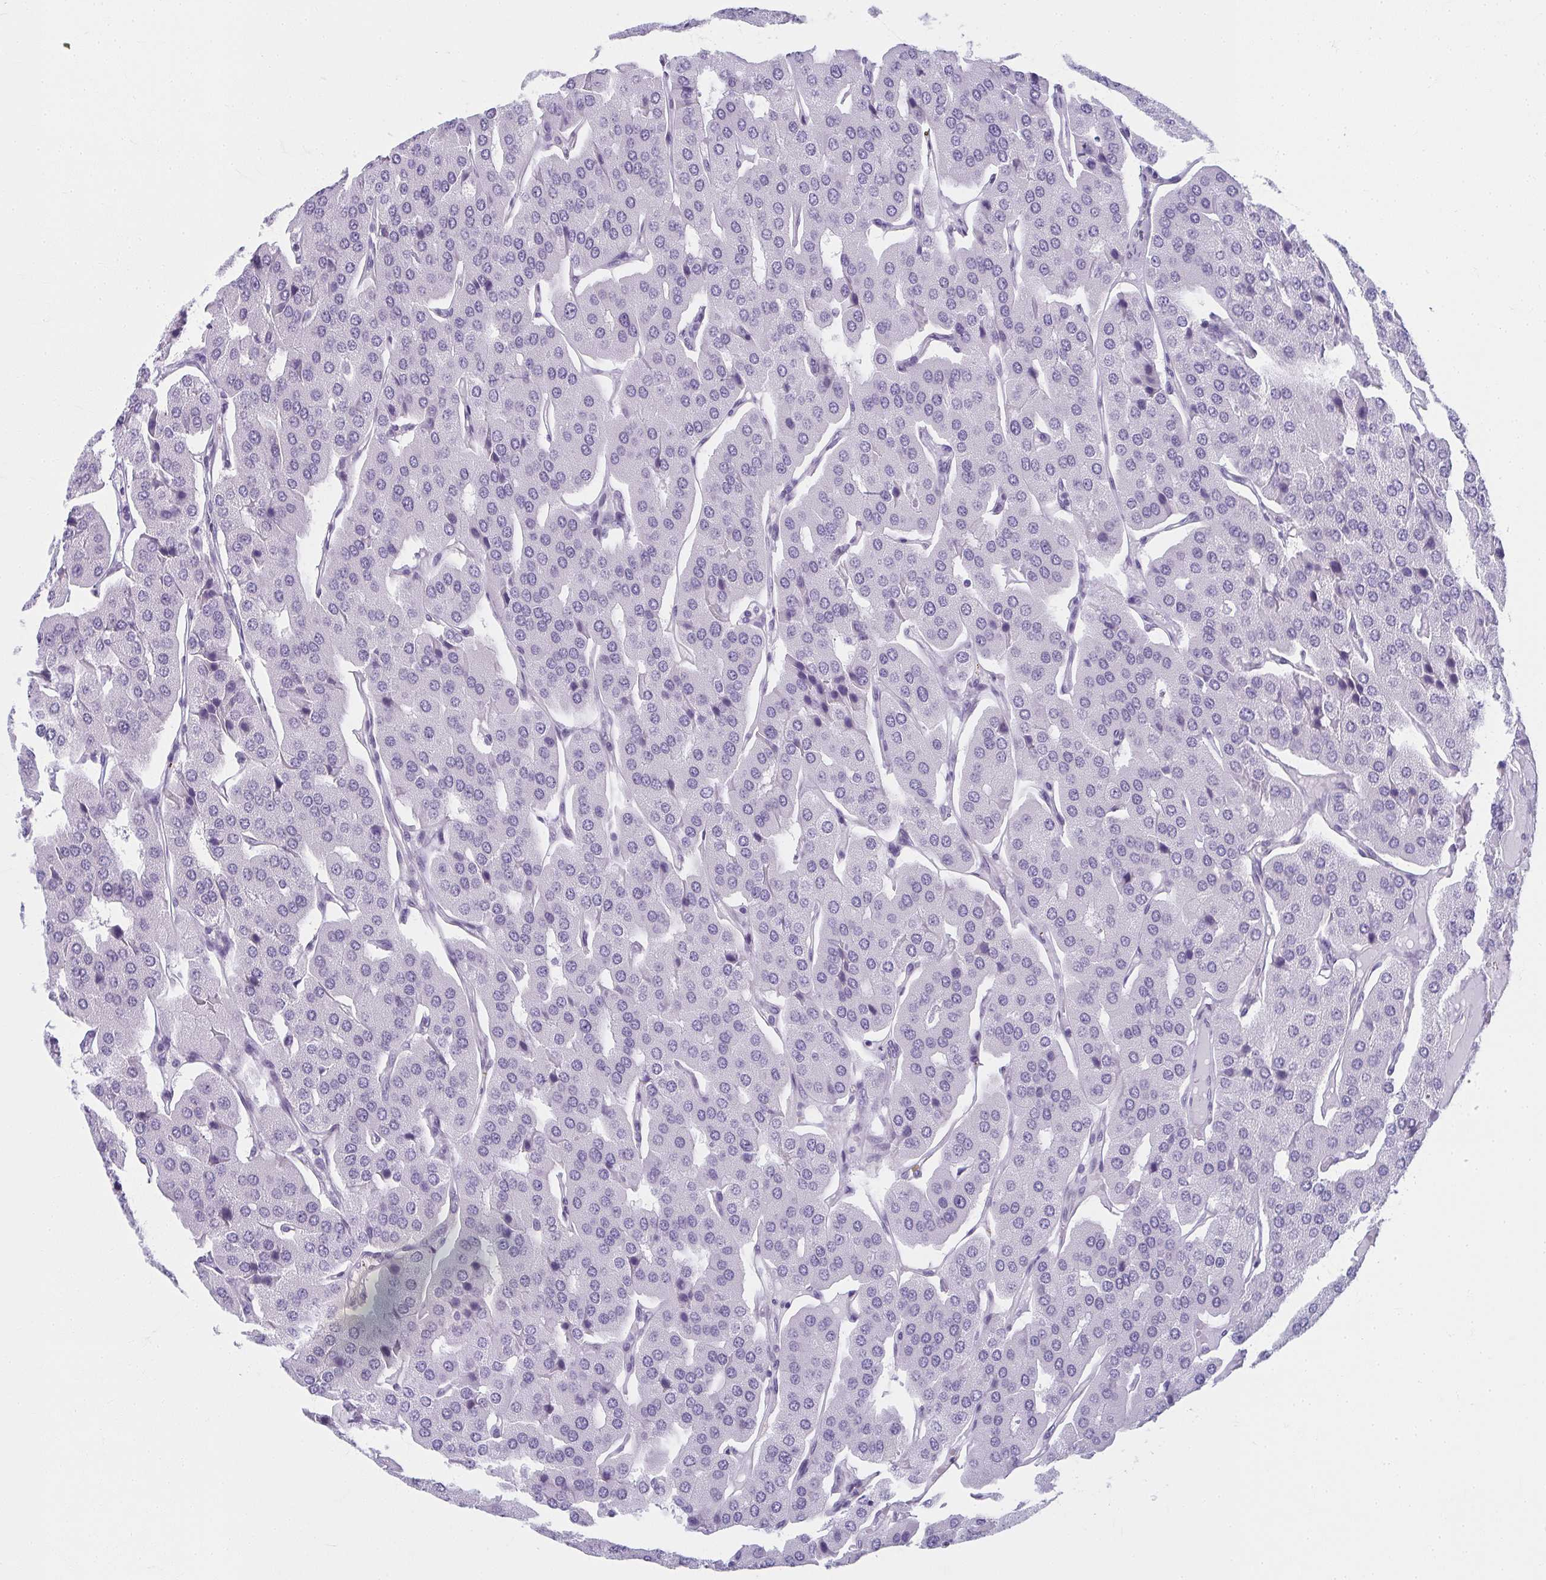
{"staining": {"intensity": "negative", "quantity": "none", "location": "none"}, "tissue": "parathyroid gland", "cell_type": "Glandular cells", "image_type": "normal", "snomed": [{"axis": "morphology", "description": "Normal tissue, NOS"}, {"axis": "morphology", "description": "Adenoma, NOS"}, {"axis": "topography", "description": "Parathyroid gland"}], "caption": "An image of parathyroid gland stained for a protein demonstrates no brown staining in glandular cells.", "gene": "MOBP", "patient": {"sex": "female", "age": 86}}